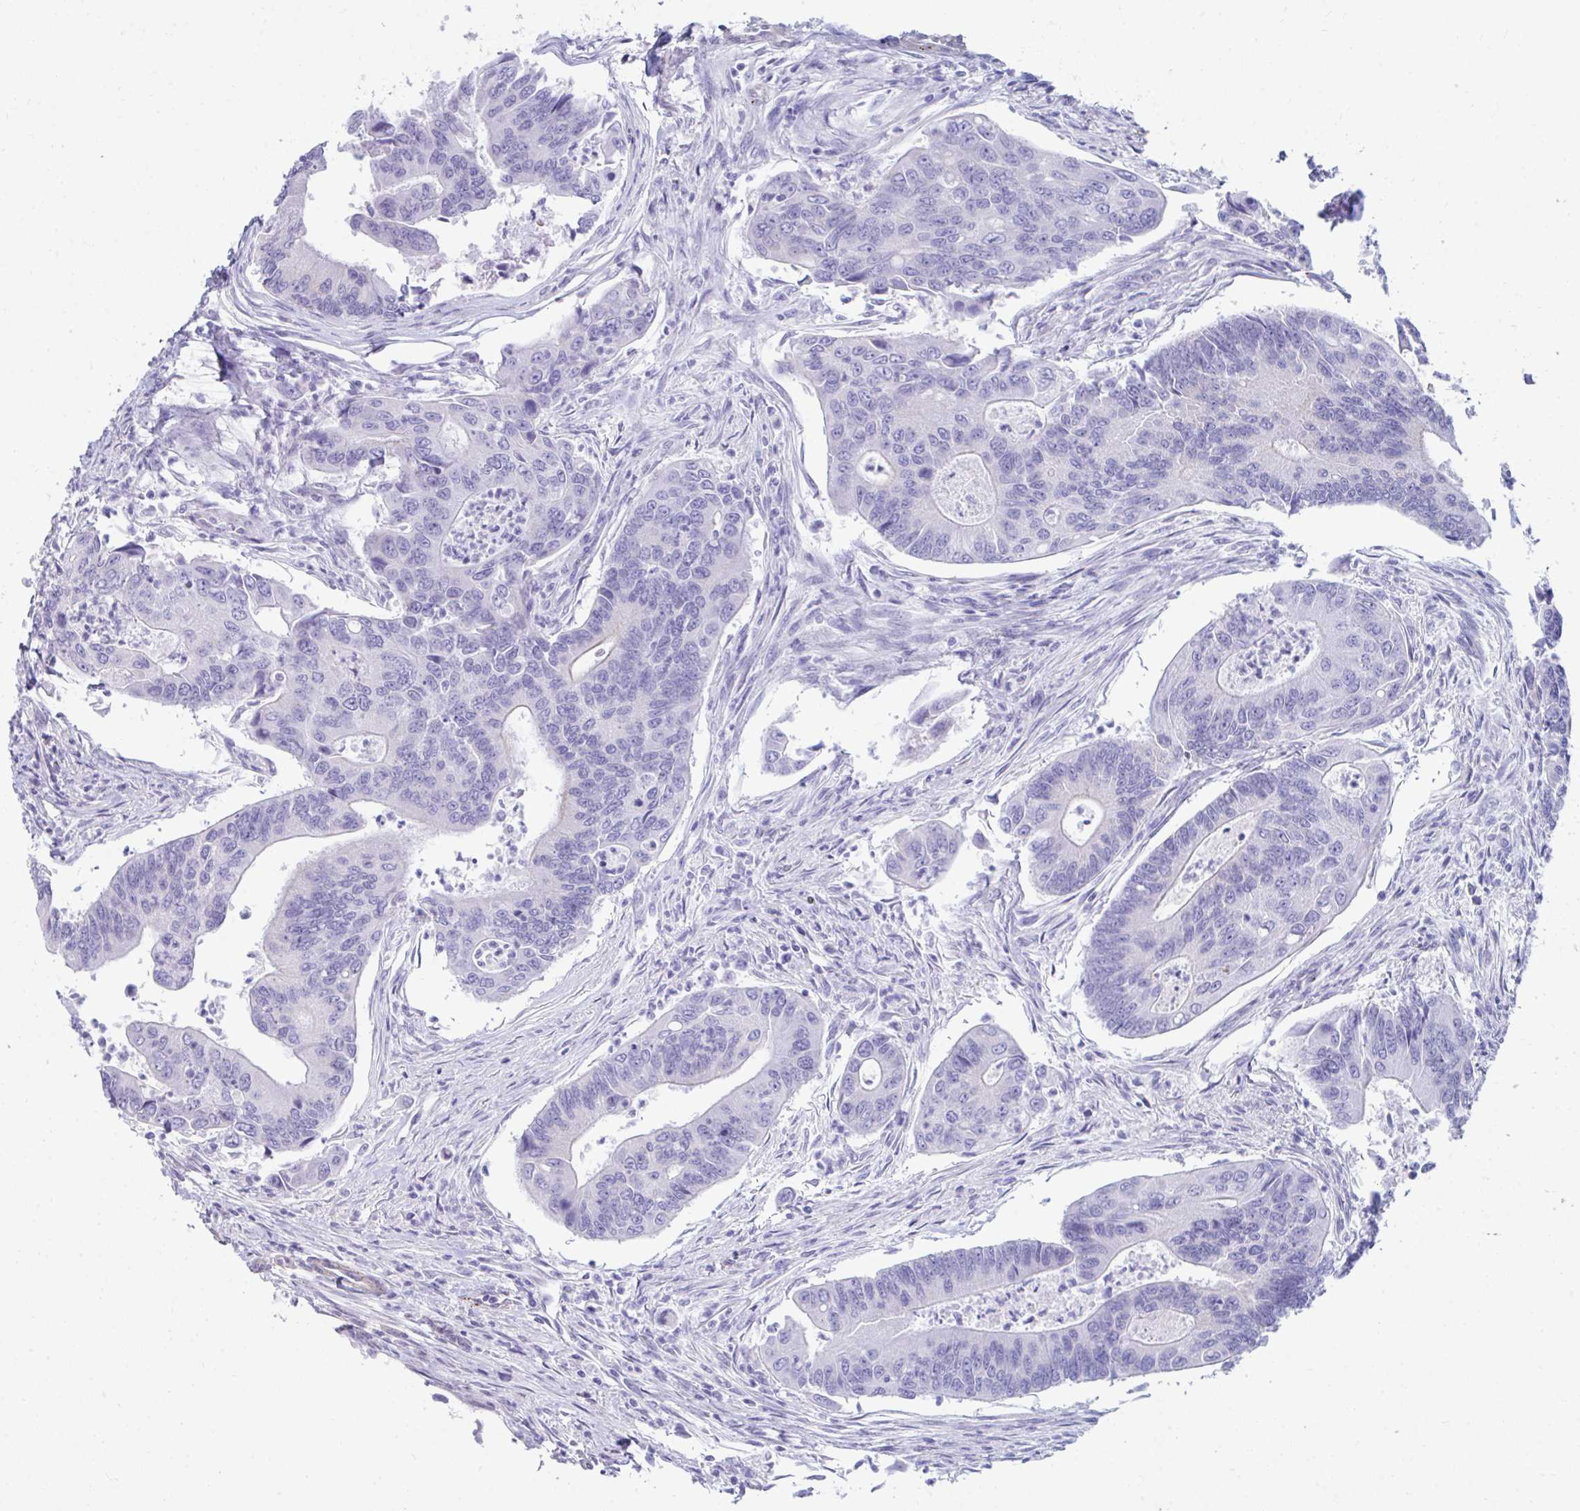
{"staining": {"intensity": "negative", "quantity": "none", "location": "none"}, "tissue": "colorectal cancer", "cell_type": "Tumor cells", "image_type": "cancer", "snomed": [{"axis": "morphology", "description": "Adenocarcinoma, NOS"}, {"axis": "topography", "description": "Colon"}], "caption": "A high-resolution histopathology image shows immunohistochemistry staining of adenocarcinoma (colorectal), which demonstrates no significant staining in tumor cells. (DAB (3,3'-diaminobenzidine) immunohistochemistry with hematoxylin counter stain).", "gene": "UBL3", "patient": {"sex": "female", "age": 67}}